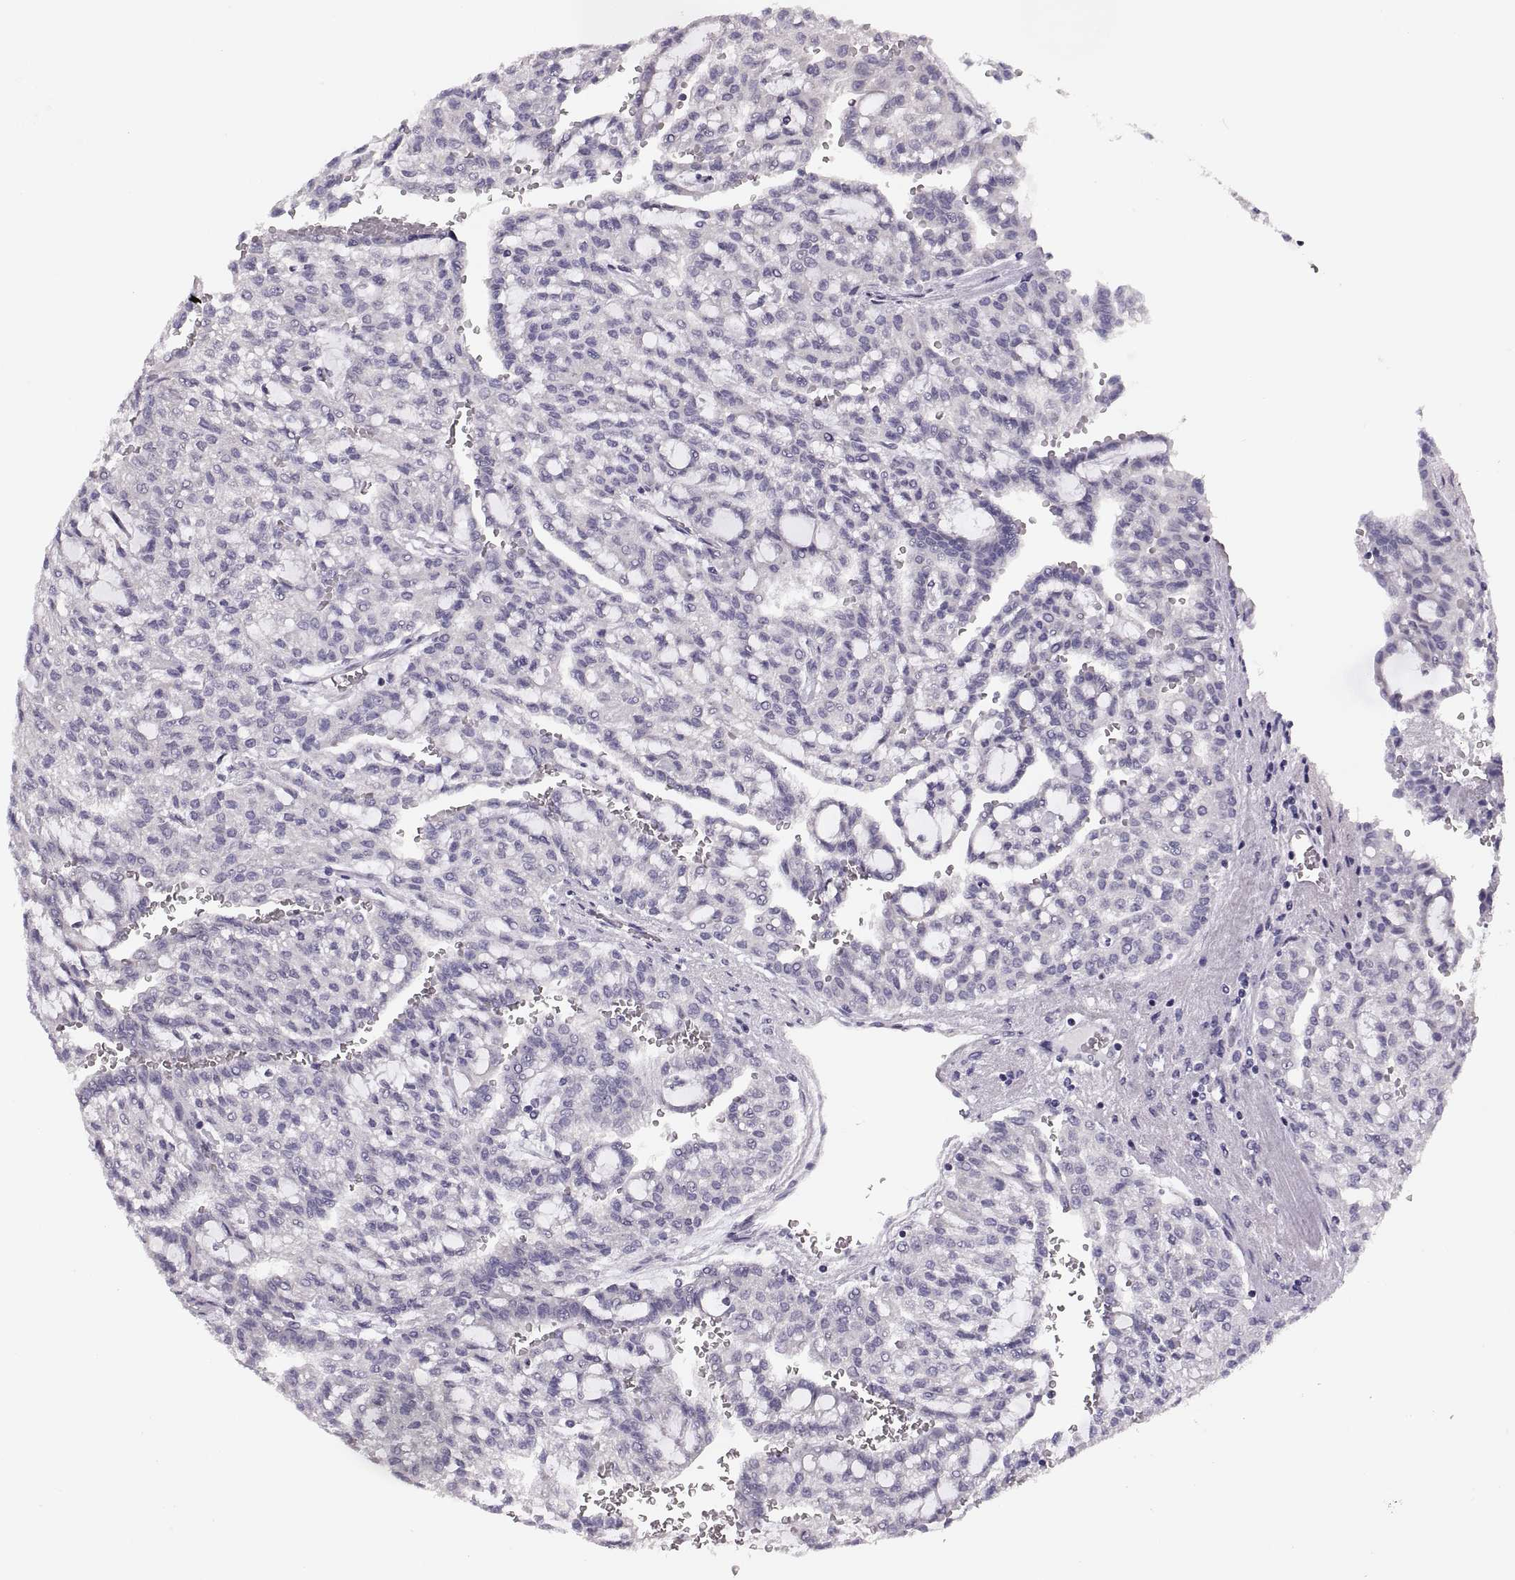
{"staining": {"intensity": "negative", "quantity": "none", "location": "none"}, "tissue": "renal cancer", "cell_type": "Tumor cells", "image_type": "cancer", "snomed": [{"axis": "morphology", "description": "Adenocarcinoma, NOS"}, {"axis": "topography", "description": "Kidney"}], "caption": "The immunohistochemistry image has no significant positivity in tumor cells of renal cancer (adenocarcinoma) tissue.", "gene": "ADH6", "patient": {"sex": "male", "age": 63}}